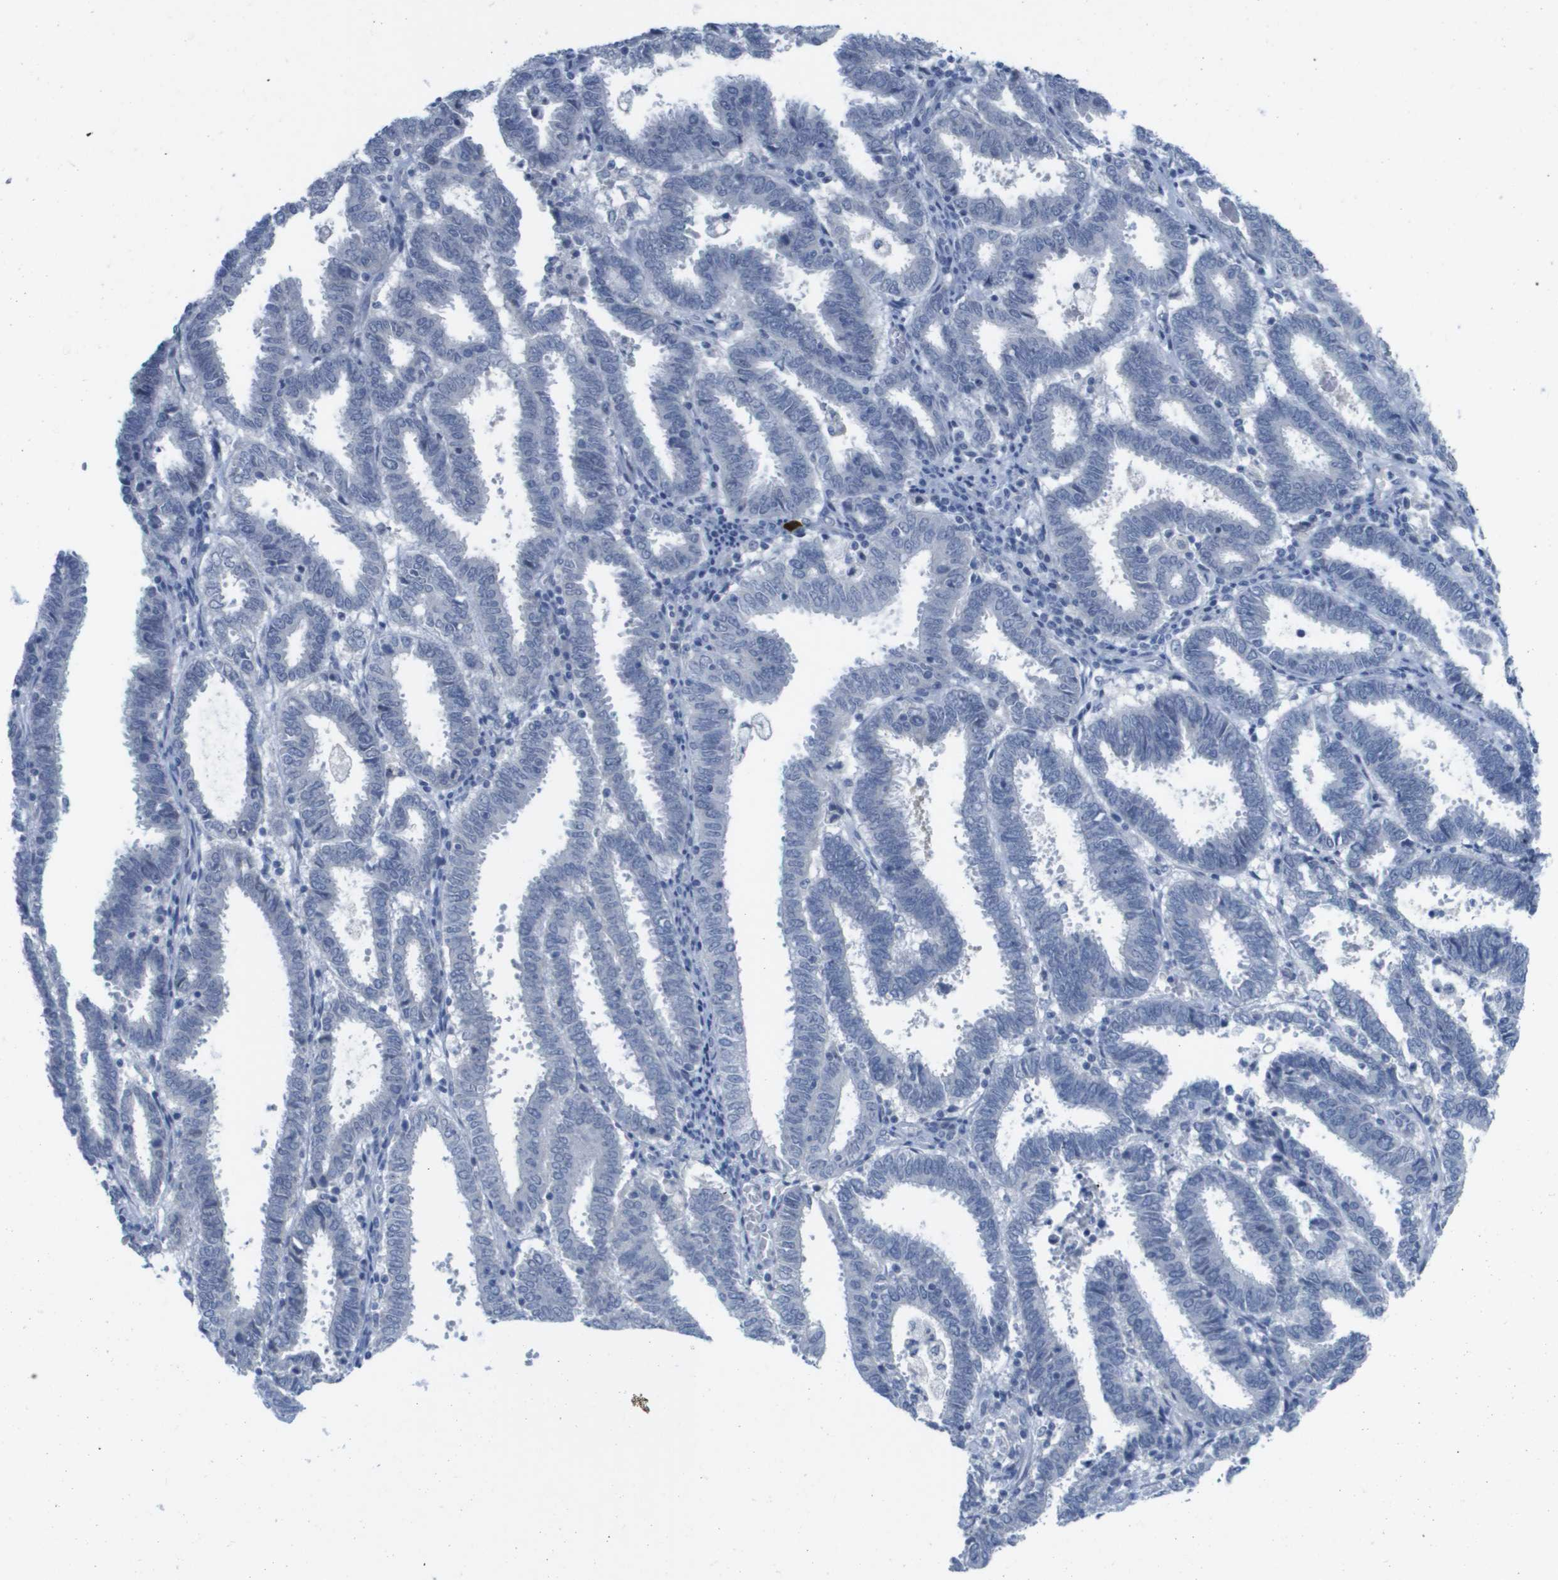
{"staining": {"intensity": "negative", "quantity": "none", "location": "none"}, "tissue": "endometrial cancer", "cell_type": "Tumor cells", "image_type": "cancer", "snomed": [{"axis": "morphology", "description": "Adenocarcinoma, NOS"}, {"axis": "topography", "description": "Uterus"}], "caption": "DAB (3,3'-diaminobenzidine) immunohistochemical staining of human endometrial cancer exhibits no significant staining in tumor cells.", "gene": "PDE4A", "patient": {"sex": "female", "age": 83}}